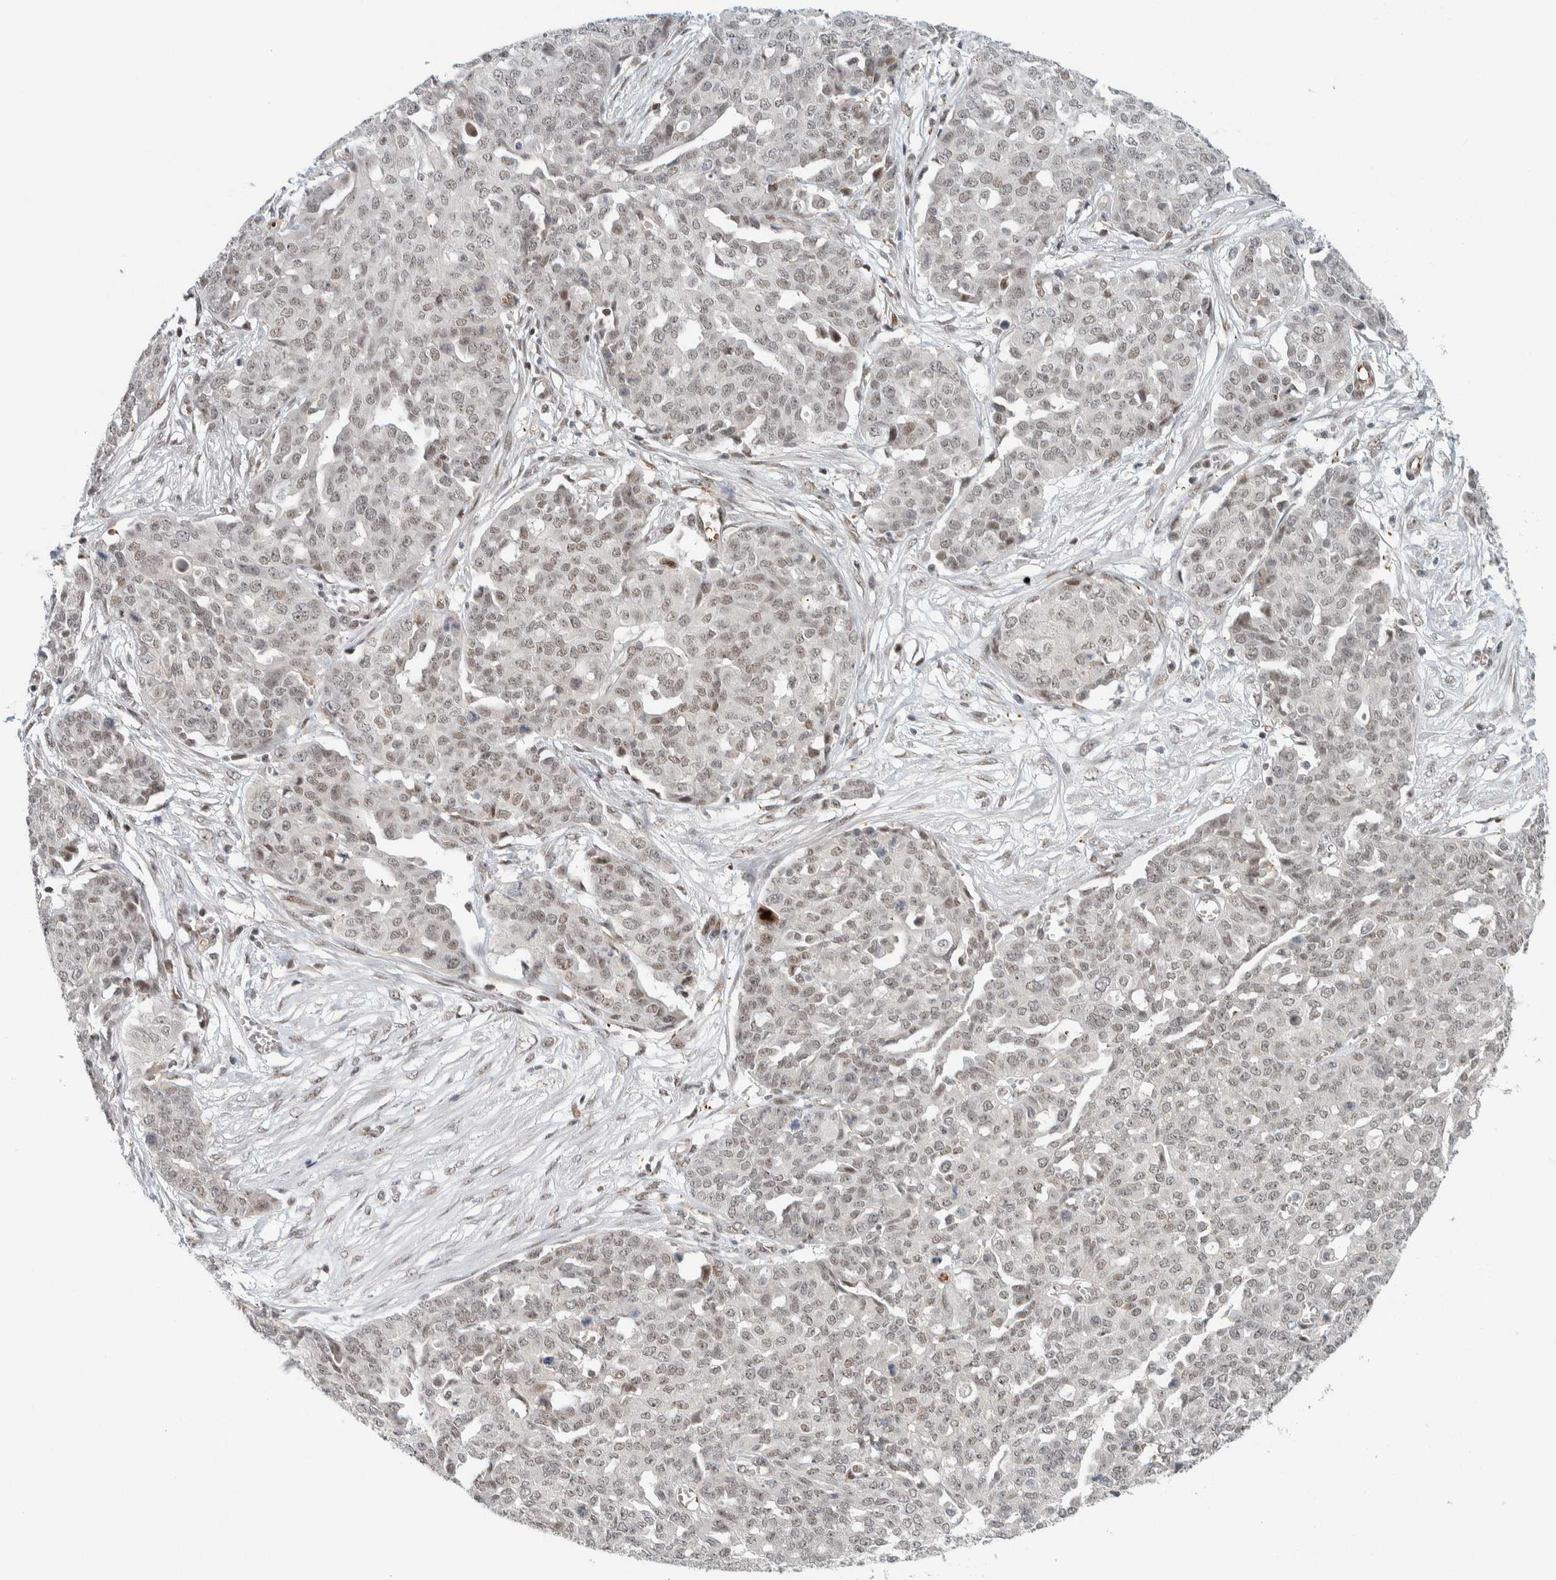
{"staining": {"intensity": "weak", "quantity": "25%-75%", "location": "nuclear"}, "tissue": "ovarian cancer", "cell_type": "Tumor cells", "image_type": "cancer", "snomed": [{"axis": "morphology", "description": "Cystadenocarcinoma, serous, NOS"}, {"axis": "topography", "description": "Soft tissue"}, {"axis": "topography", "description": "Ovary"}], "caption": "Protein expression analysis of serous cystadenocarcinoma (ovarian) exhibits weak nuclear staining in approximately 25%-75% of tumor cells. The protein of interest is stained brown, and the nuclei are stained in blue (DAB (3,3'-diaminobenzidine) IHC with brightfield microscopy, high magnification).", "gene": "ZBTB2", "patient": {"sex": "female", "age": 57}}